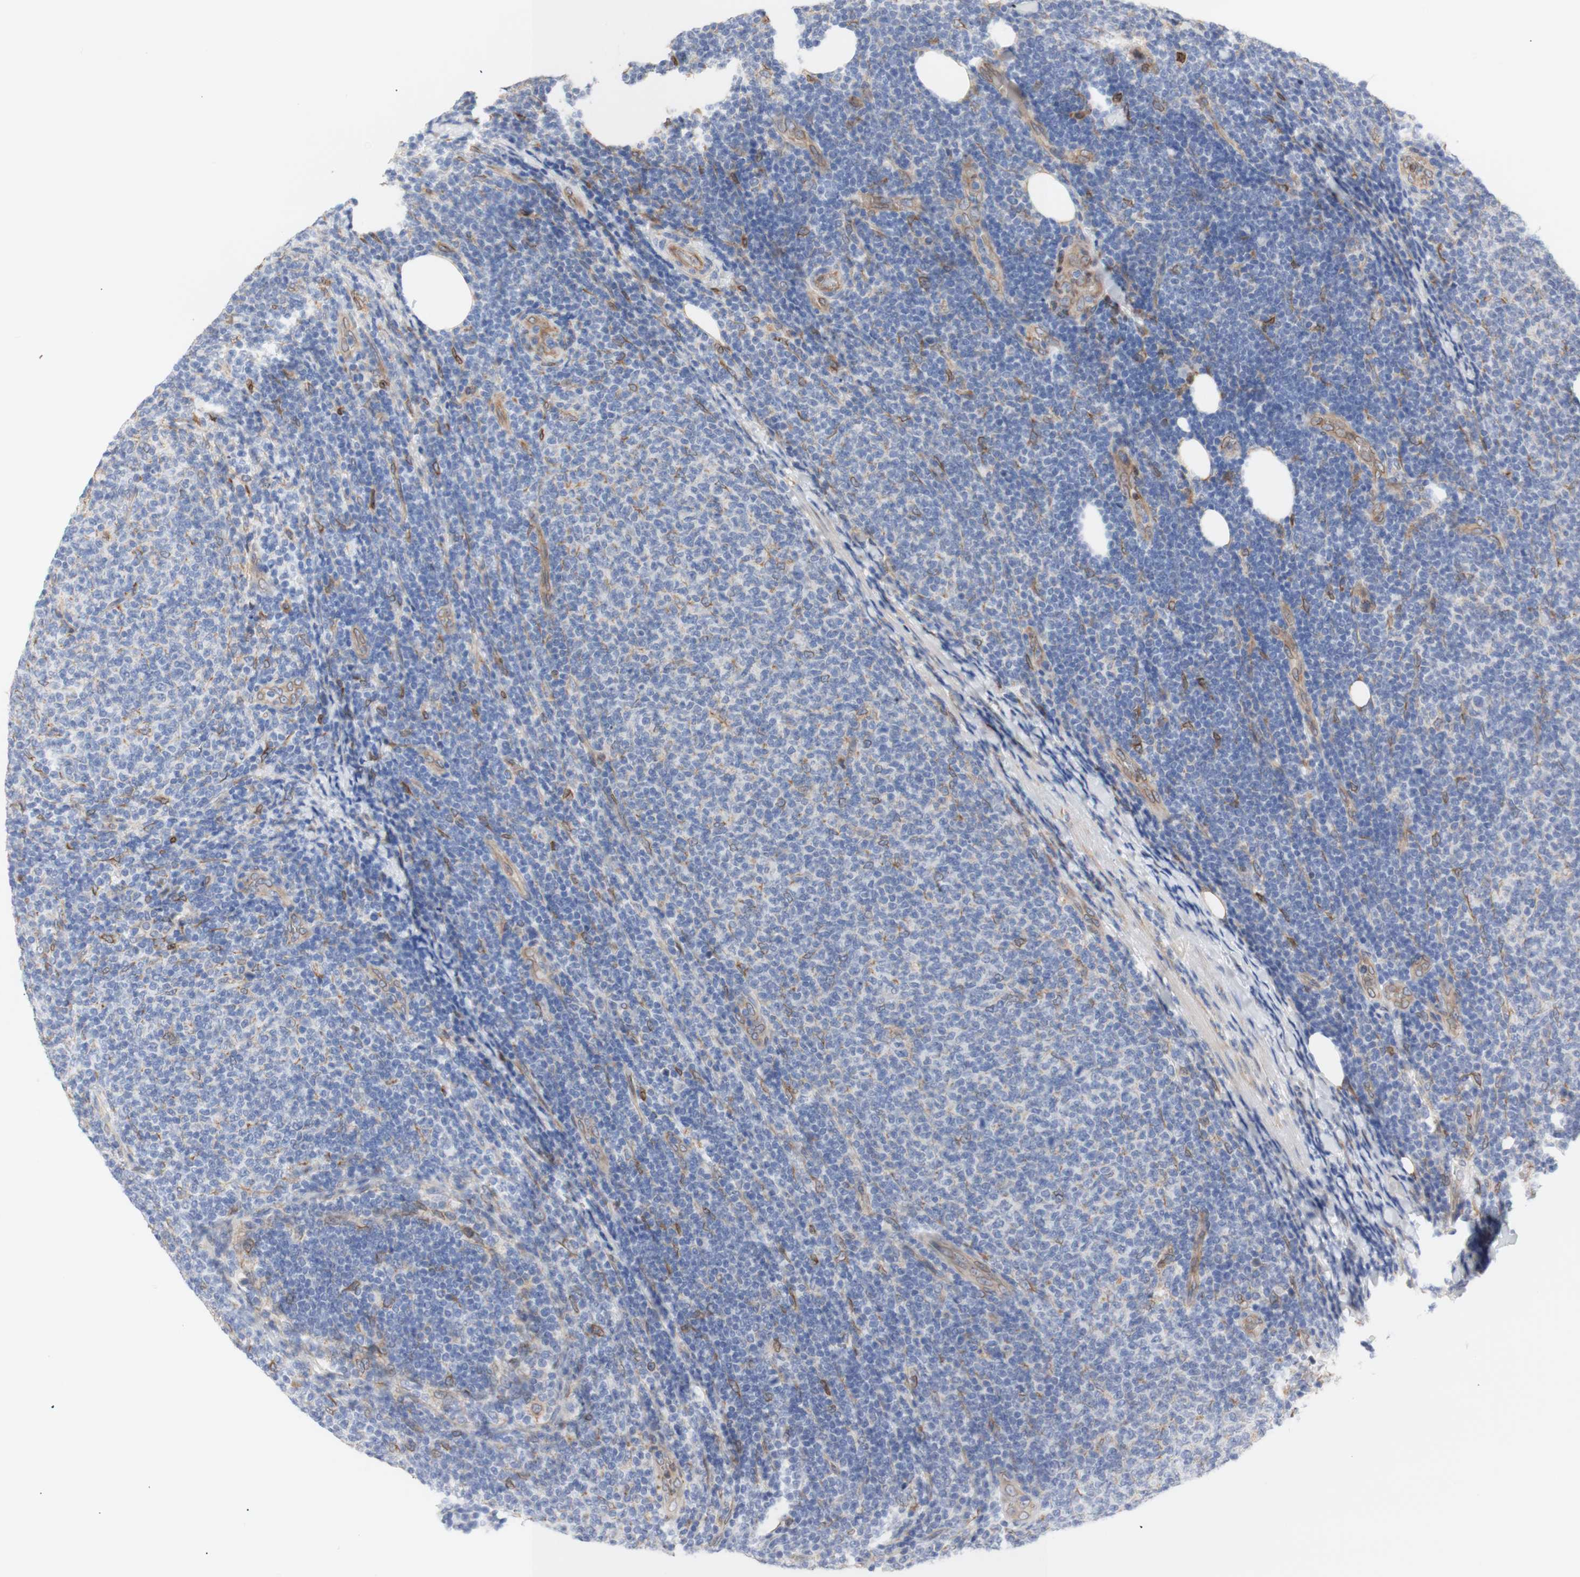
{"staining": {"intensity": "moderate", "quantity": "<25%", "location": "cytoplasmic/membranous,nuclear"}, "tissue": "lymphoma", "cell_type": "Tumor cells", "image_type": "cancer", "snomed": [{"axis": "morphology", "description": "Malignant lymphoma, non-Hodgkin's type, Low grade"}, {"axis": "topography", "description": "Lymph node"}], "caption": "Immunohistochemistry (IHC) histopathology image of lymphoma stained for a protein (brown), which reveals low levels of moderate cytoplasmic/membranous and nuclear staining in about <25% of tumor cells.", "gene": "ERLIN1", "patient": {"sex": "male", "age": 66}}